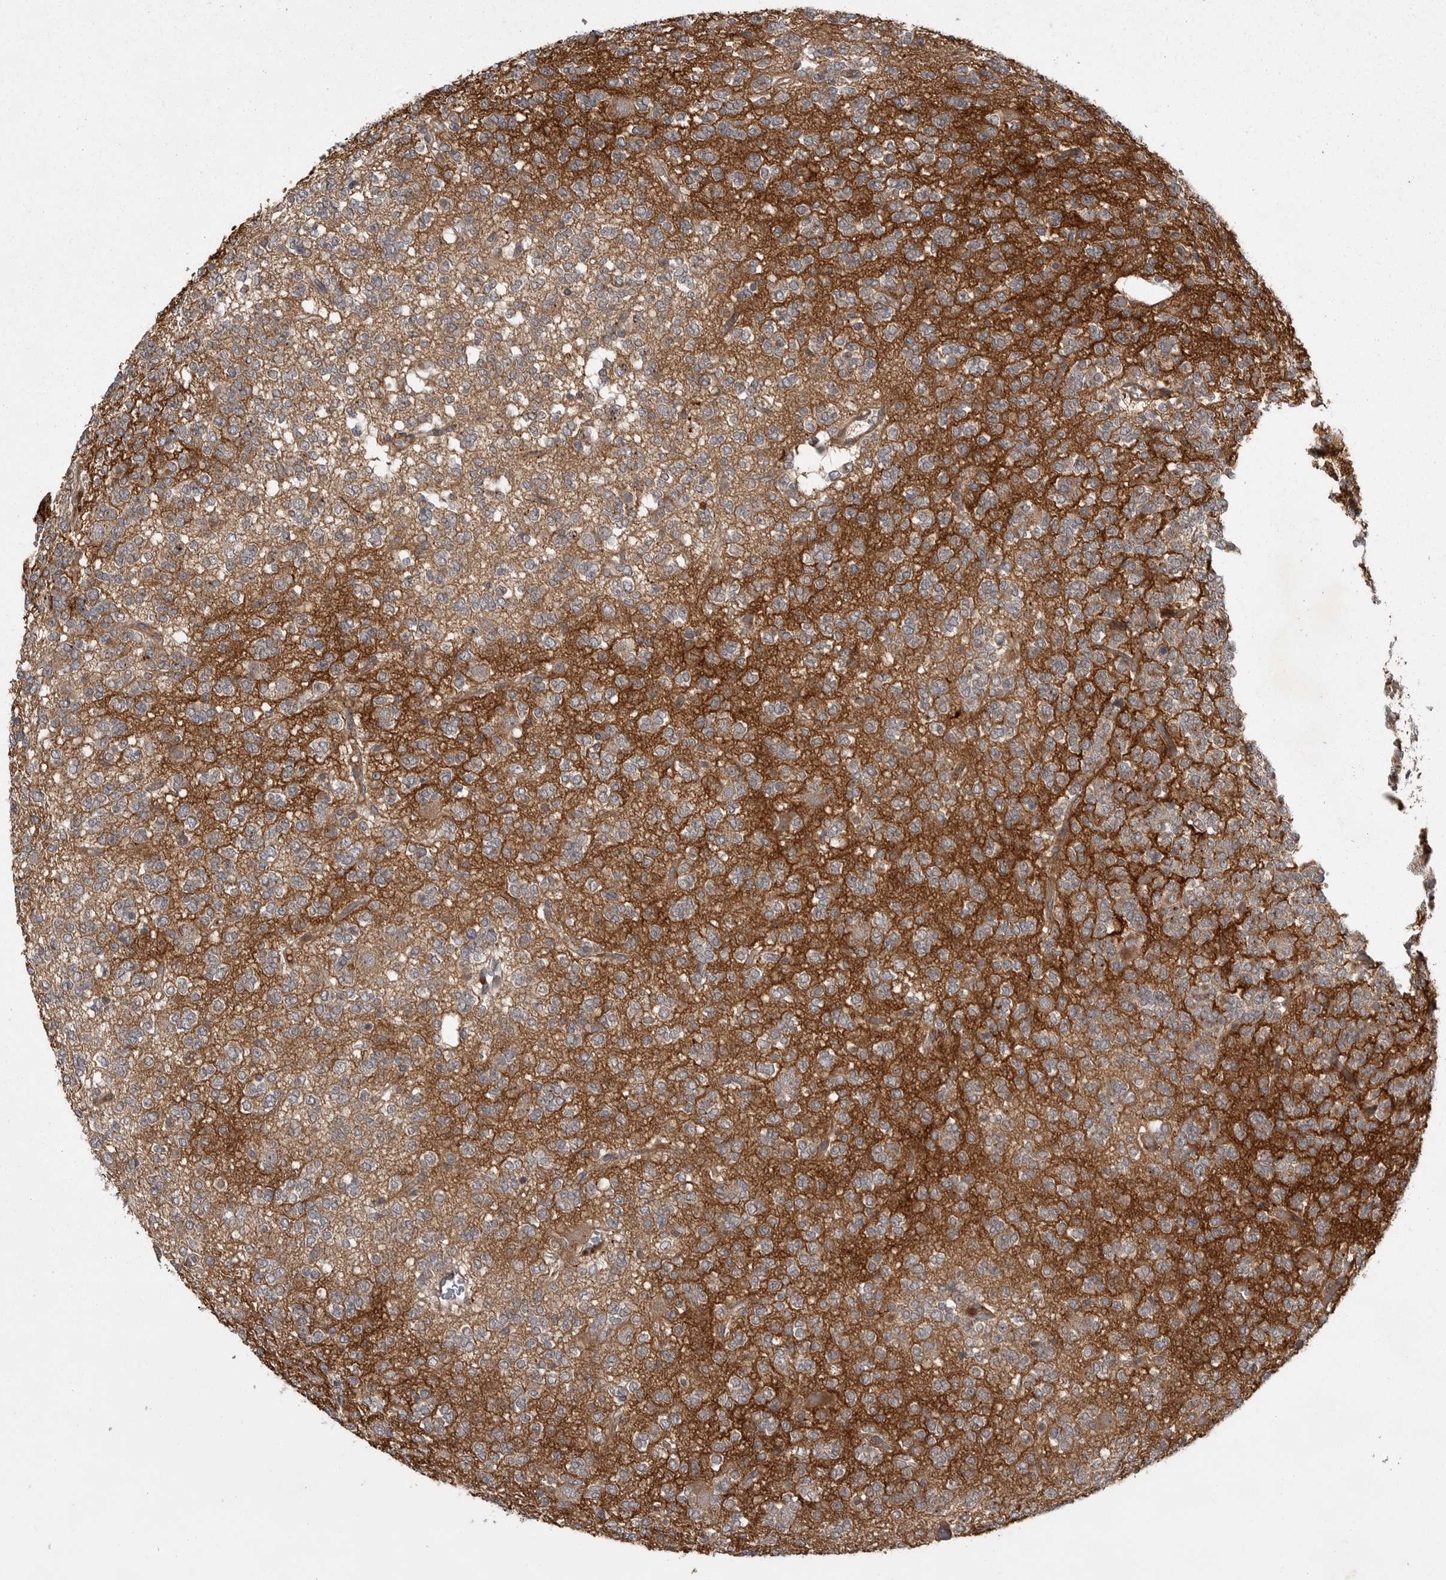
{"staining": {"intensity": "weak", "quantity": "<25%", "location": "cytoplasmic/membranous"}, "tissue": "glioma", "cell_type": "Tumor cells", "image_type": "cancer", "snomed": [{"axis": "morphology", "description": "Glioma, malignant, Low grade"}, {"axis": "topography", "description": "Brain"}], "caption": "The photomicrograph reveals no significant staining in tumor cells of low-grade glioma (malignant).", "gene": "GPR31", "patient": {"sex": "male", "age": 38}}